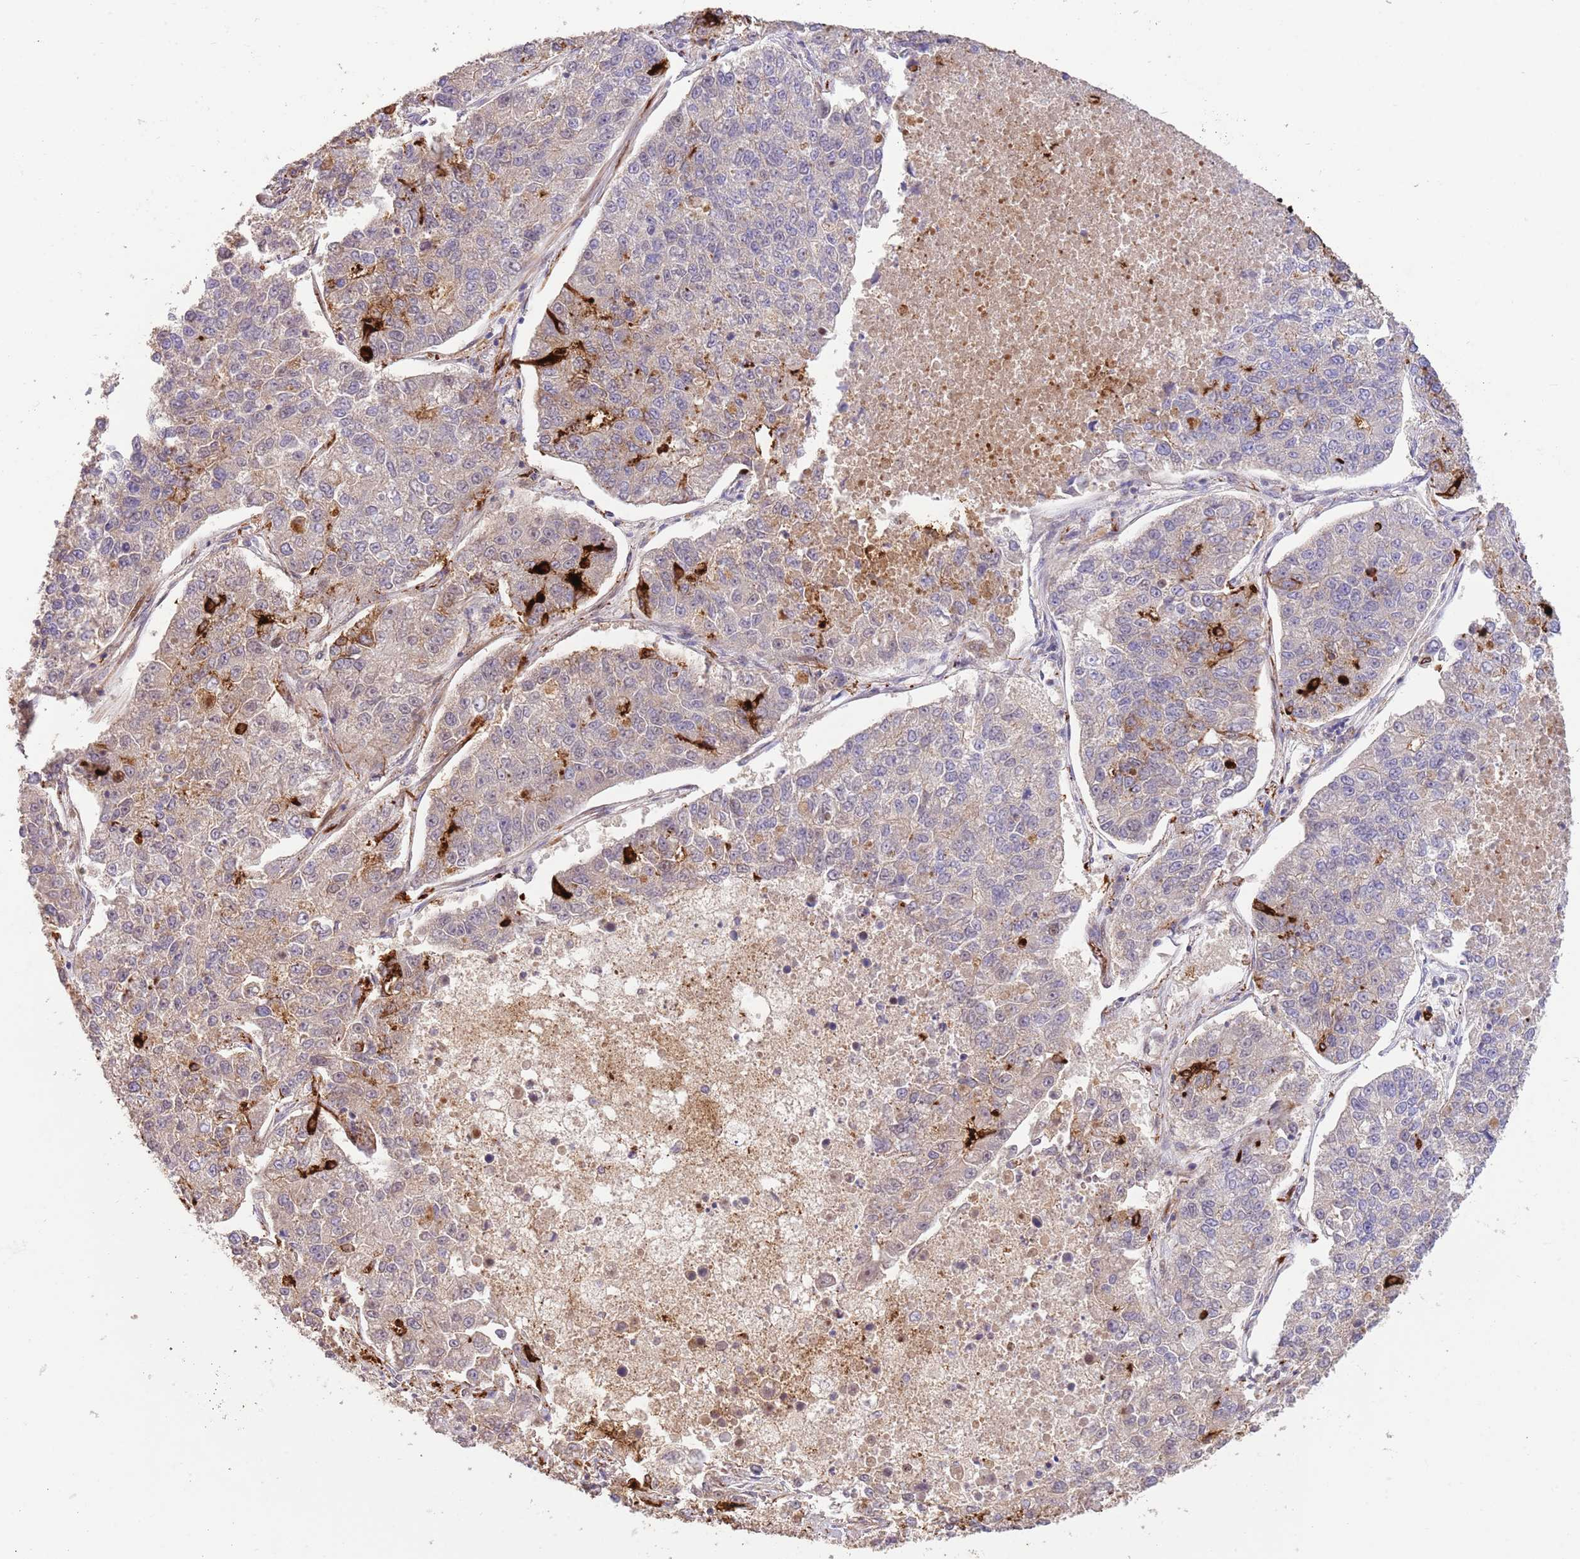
{"staining": {"intensity": "negative", "quantity": "none", "location": "none"}, "tissue": "lung cancer", "cell_type": "Tumor cells", "image_type": "cancer", "snomed": [{"axis": "morphology", "description": "Adenocarcinoma, NOS"}, {"axis": "topography", "description": "Lung"}], "caption": "Immunohistochemistry of human adenocarcinoma (lung) exhibits no staining in tumor cells.", "gene": "SFTPA1", "patient": {"sex": "male", "age": 49}}